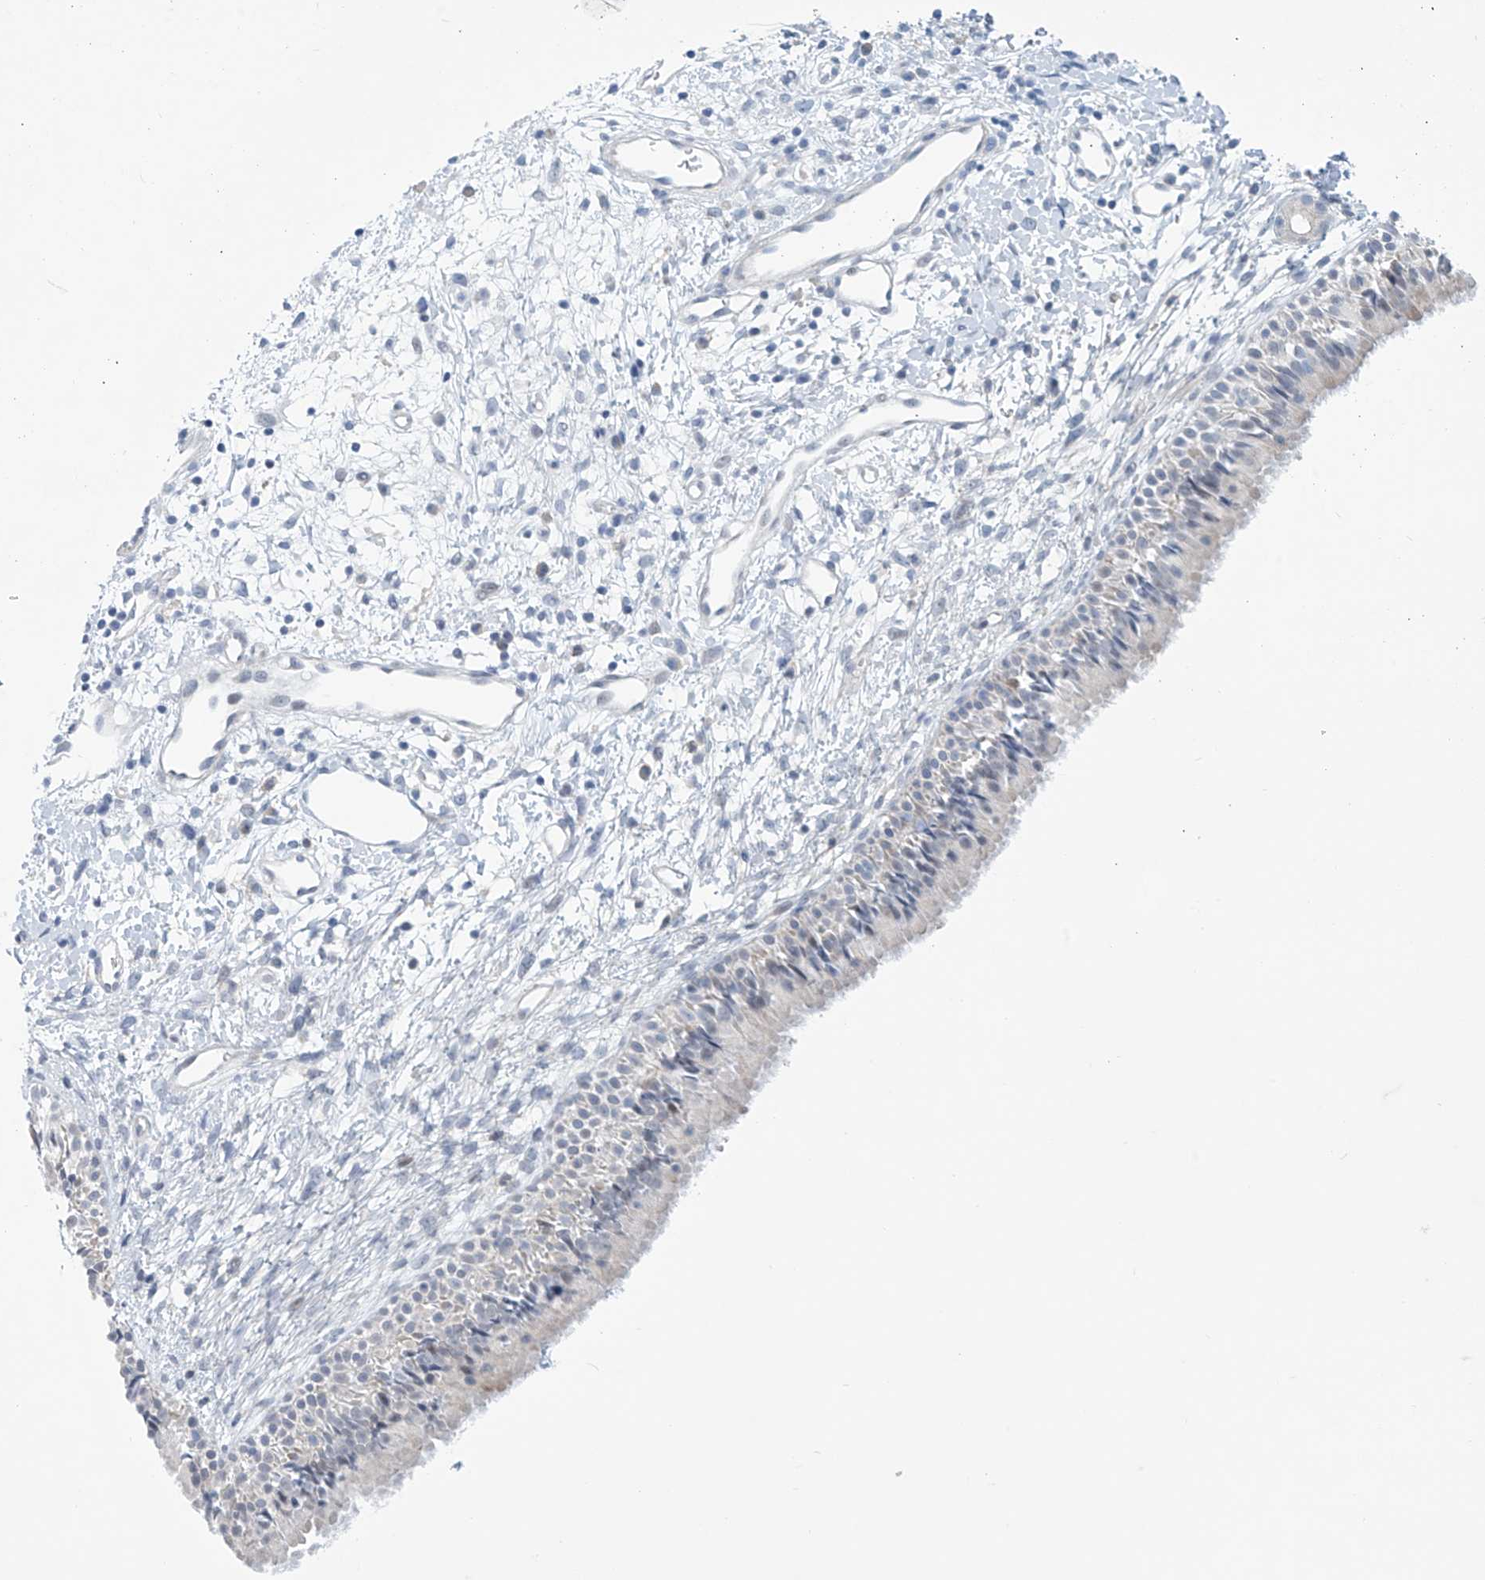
{"staining": {"intensity": "negative", "quantity": "none", "location": "none"}, "tissue": "nasopharynx", "cell_type": "Respiratory epithelial cells", "image_type": "normal", "snomed": [{"axis": "morphology", "description": "Normal tissue, NOS"}, {"axis": "topography", "description": "Nasopharynx"}], "caption": "Nasopharynx stained for a protein using immunohistochemistry exhibits no staining respiratory epithelial cells.", "gene": "SLC35A5", "patient": {"sex": "male", "age": 22}}